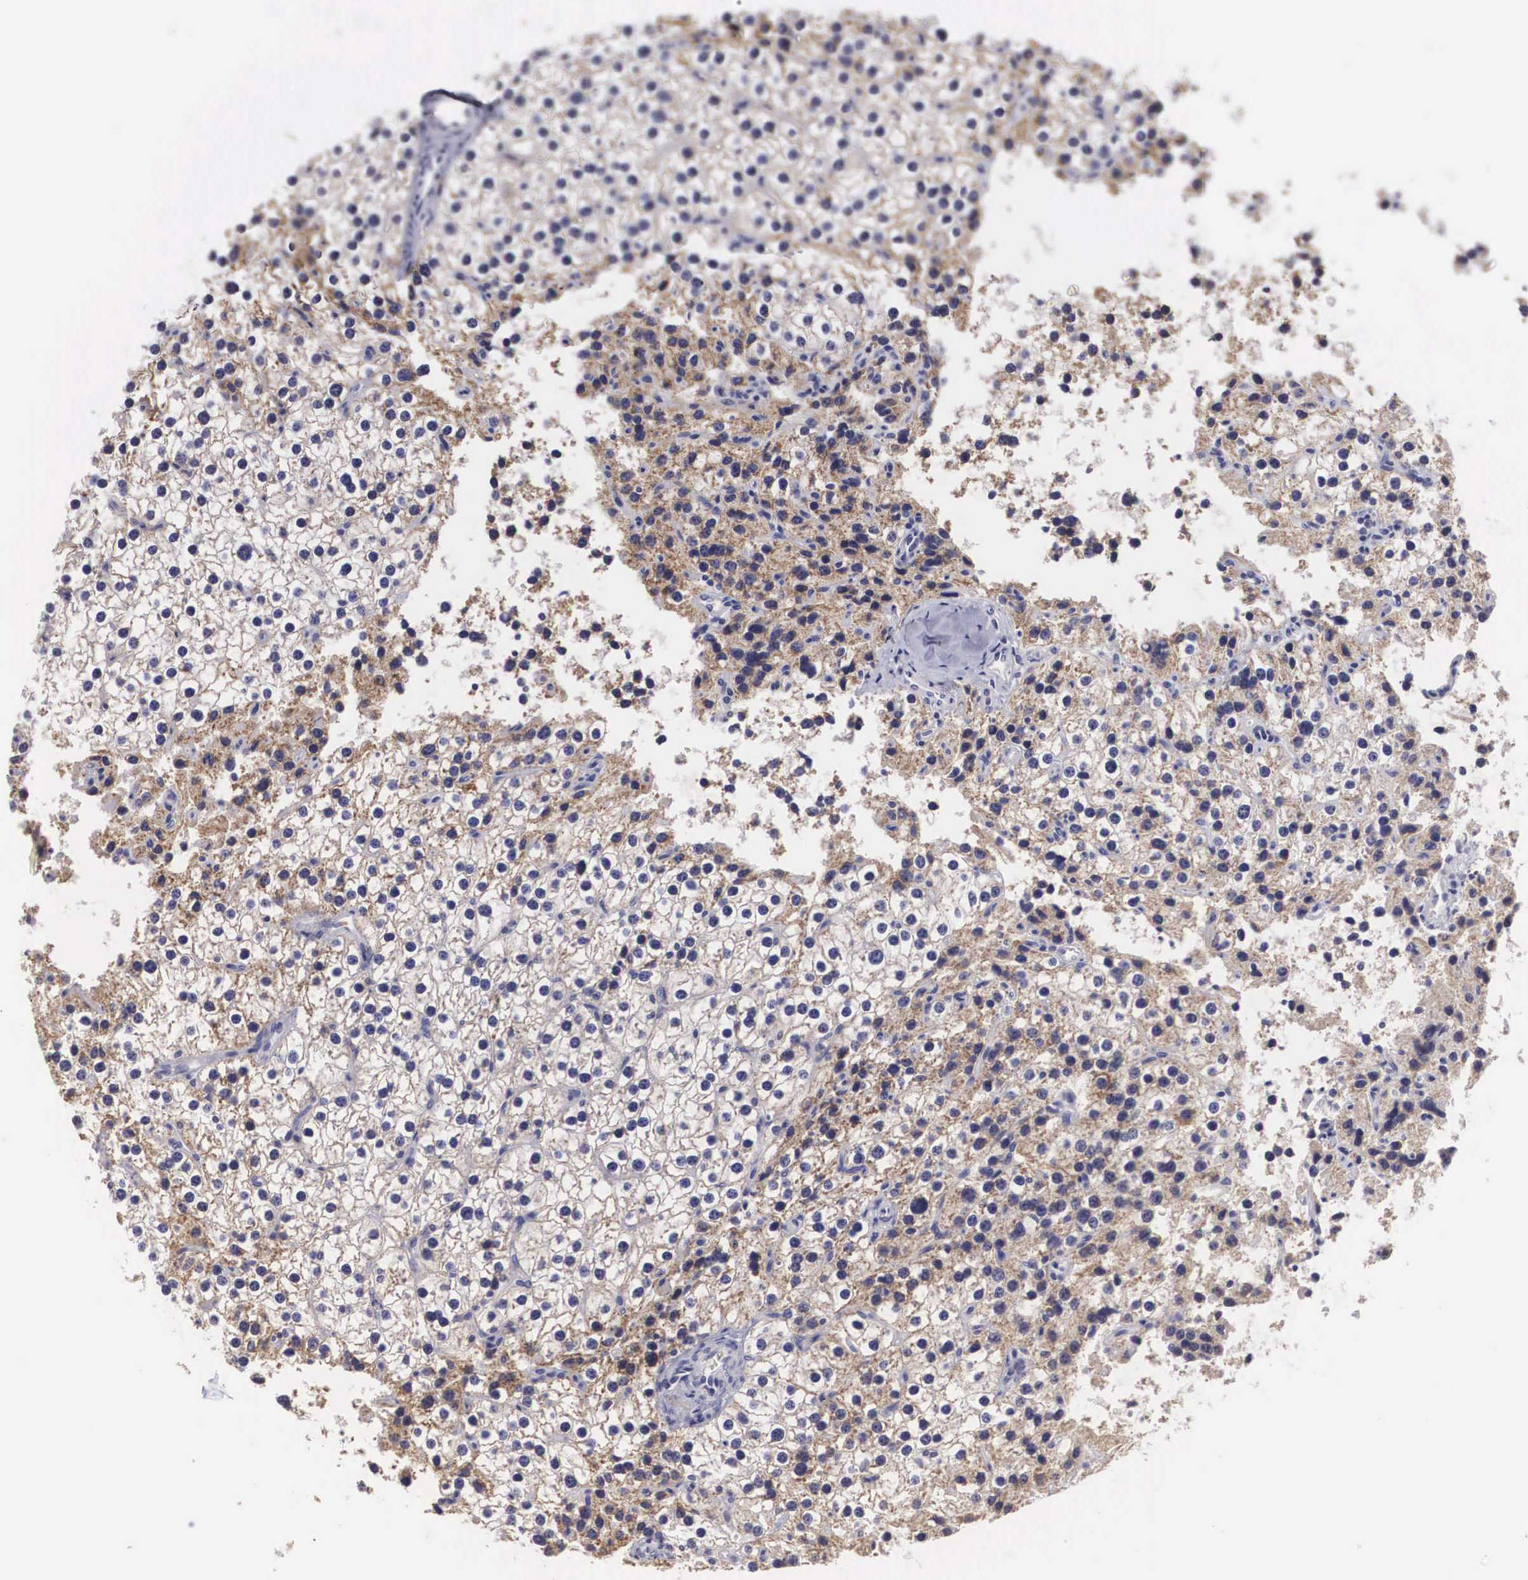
{"staining": {"intensity": "weak", "quantity": "25%-75%", "location": "cytoplasmic/membranous"}, "tissue": "parathyroid gland", "cell_type": "Glandular cells", "image_type": "normal", "snomed": [{"axis": "morphology", "description": "Normal tissue, NOS"}, {"axis": "topography", "description": "Parathyroid gland"}], "caption": "Immunohistochemical staining of unremarkable human parathyroid gland displays low levels of weak cytoplasmic/membranous staining in about 25%-75% of glandular cells.", "gene": "NREP", "patient": {"sex": "female", "age": 54}}